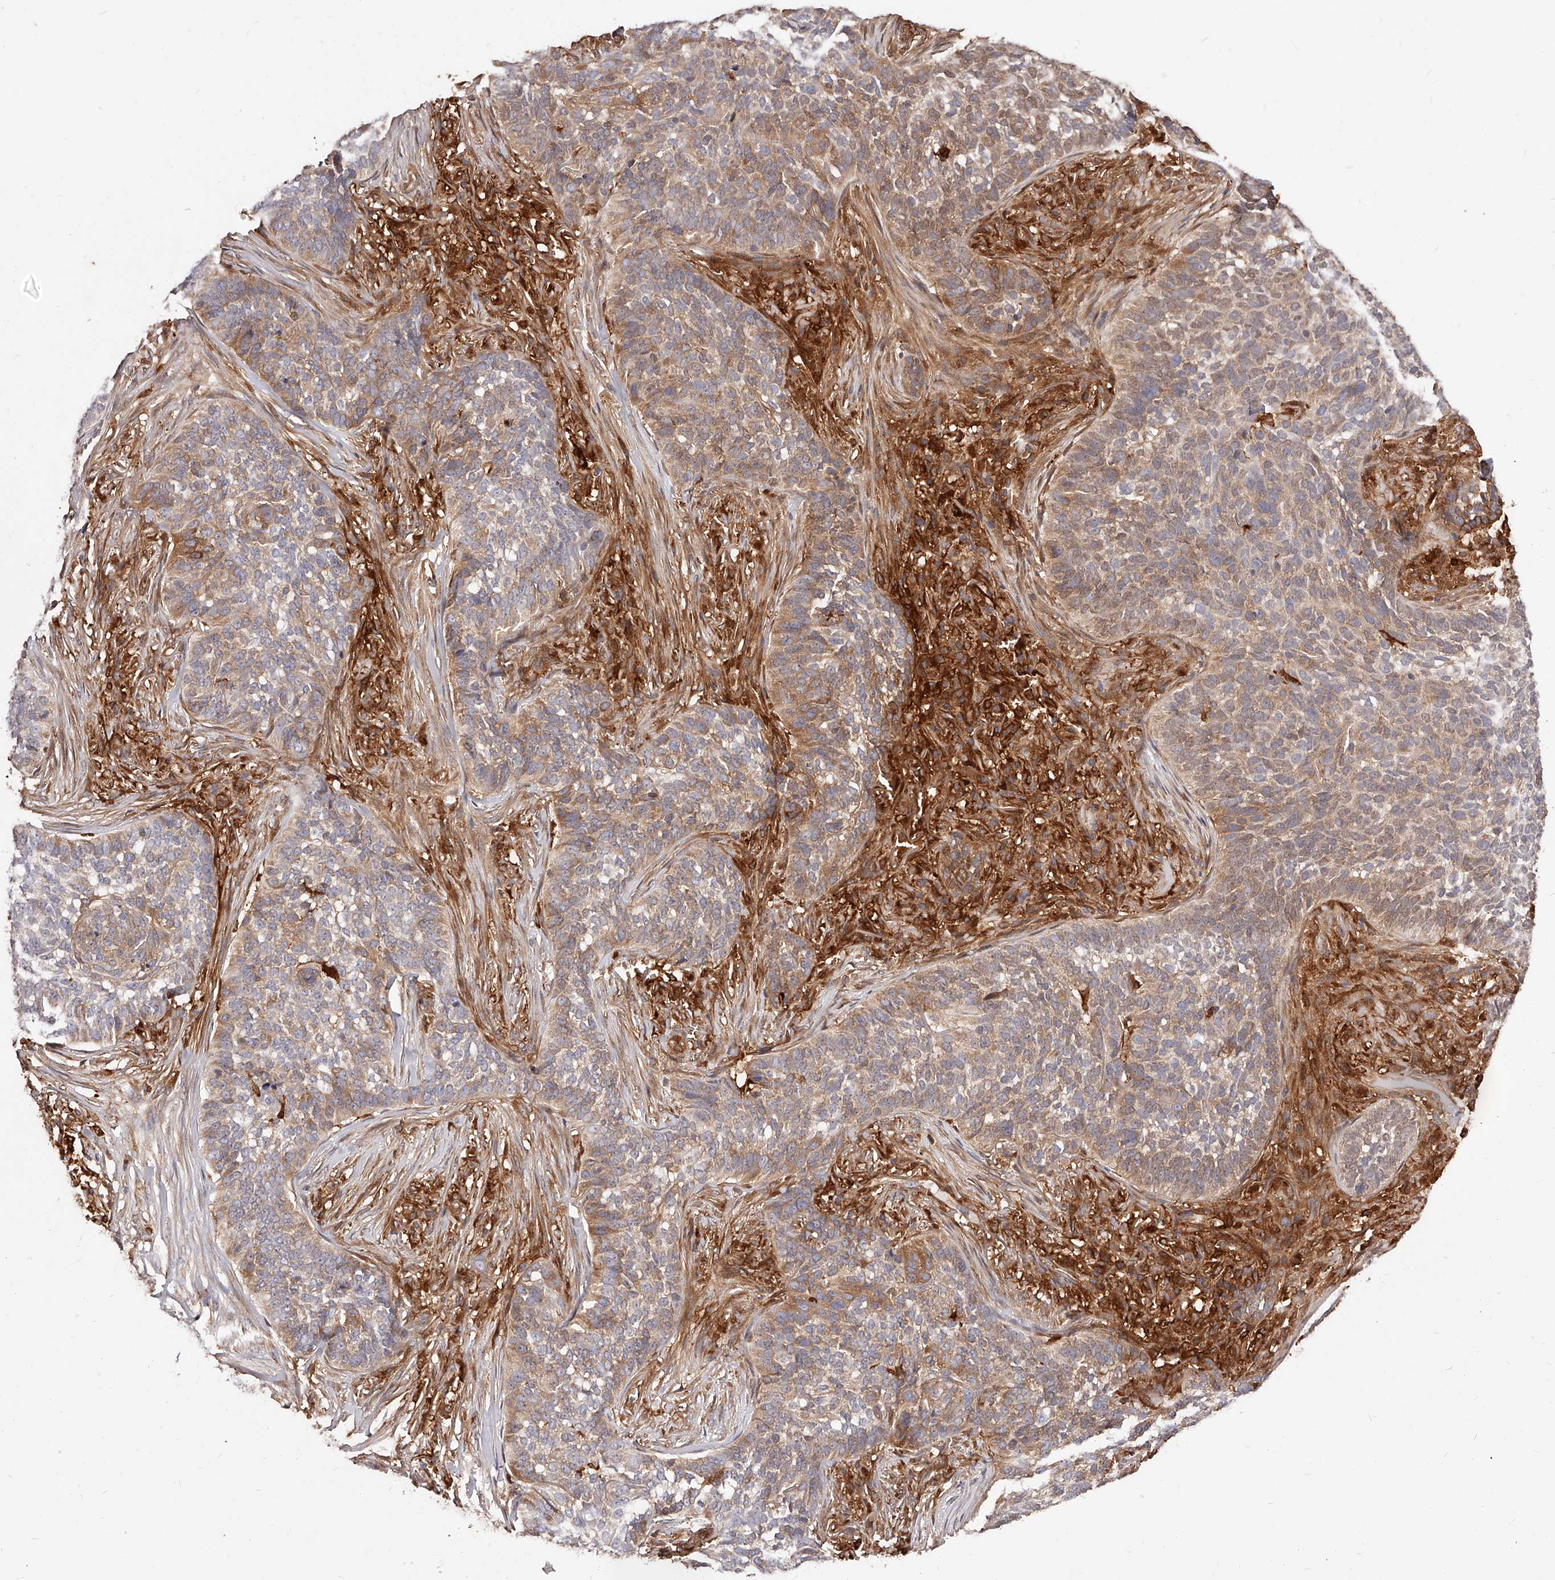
{"staining": {"intensity": "moderate", "quantity": "25%-75%", "location": "cytoplasmic/membranous"}, "tissue": "skin cancer", "cell_type": "Tumor cells", "image_type": "cancer", "snomed": [{"axis": "morphology", "description": "Basal cell carcinoma"}, {"axis": "topography", "description": "Skin"}], "caption": "Skin cancer stained with immunohistochemistry (IHC) demonstrates moderate cytoplasmic/membranous expression in approximately 25%-75% of tumor cells.", "gene": "LAP3", "patient": {"sex": "male", "age": 85}}